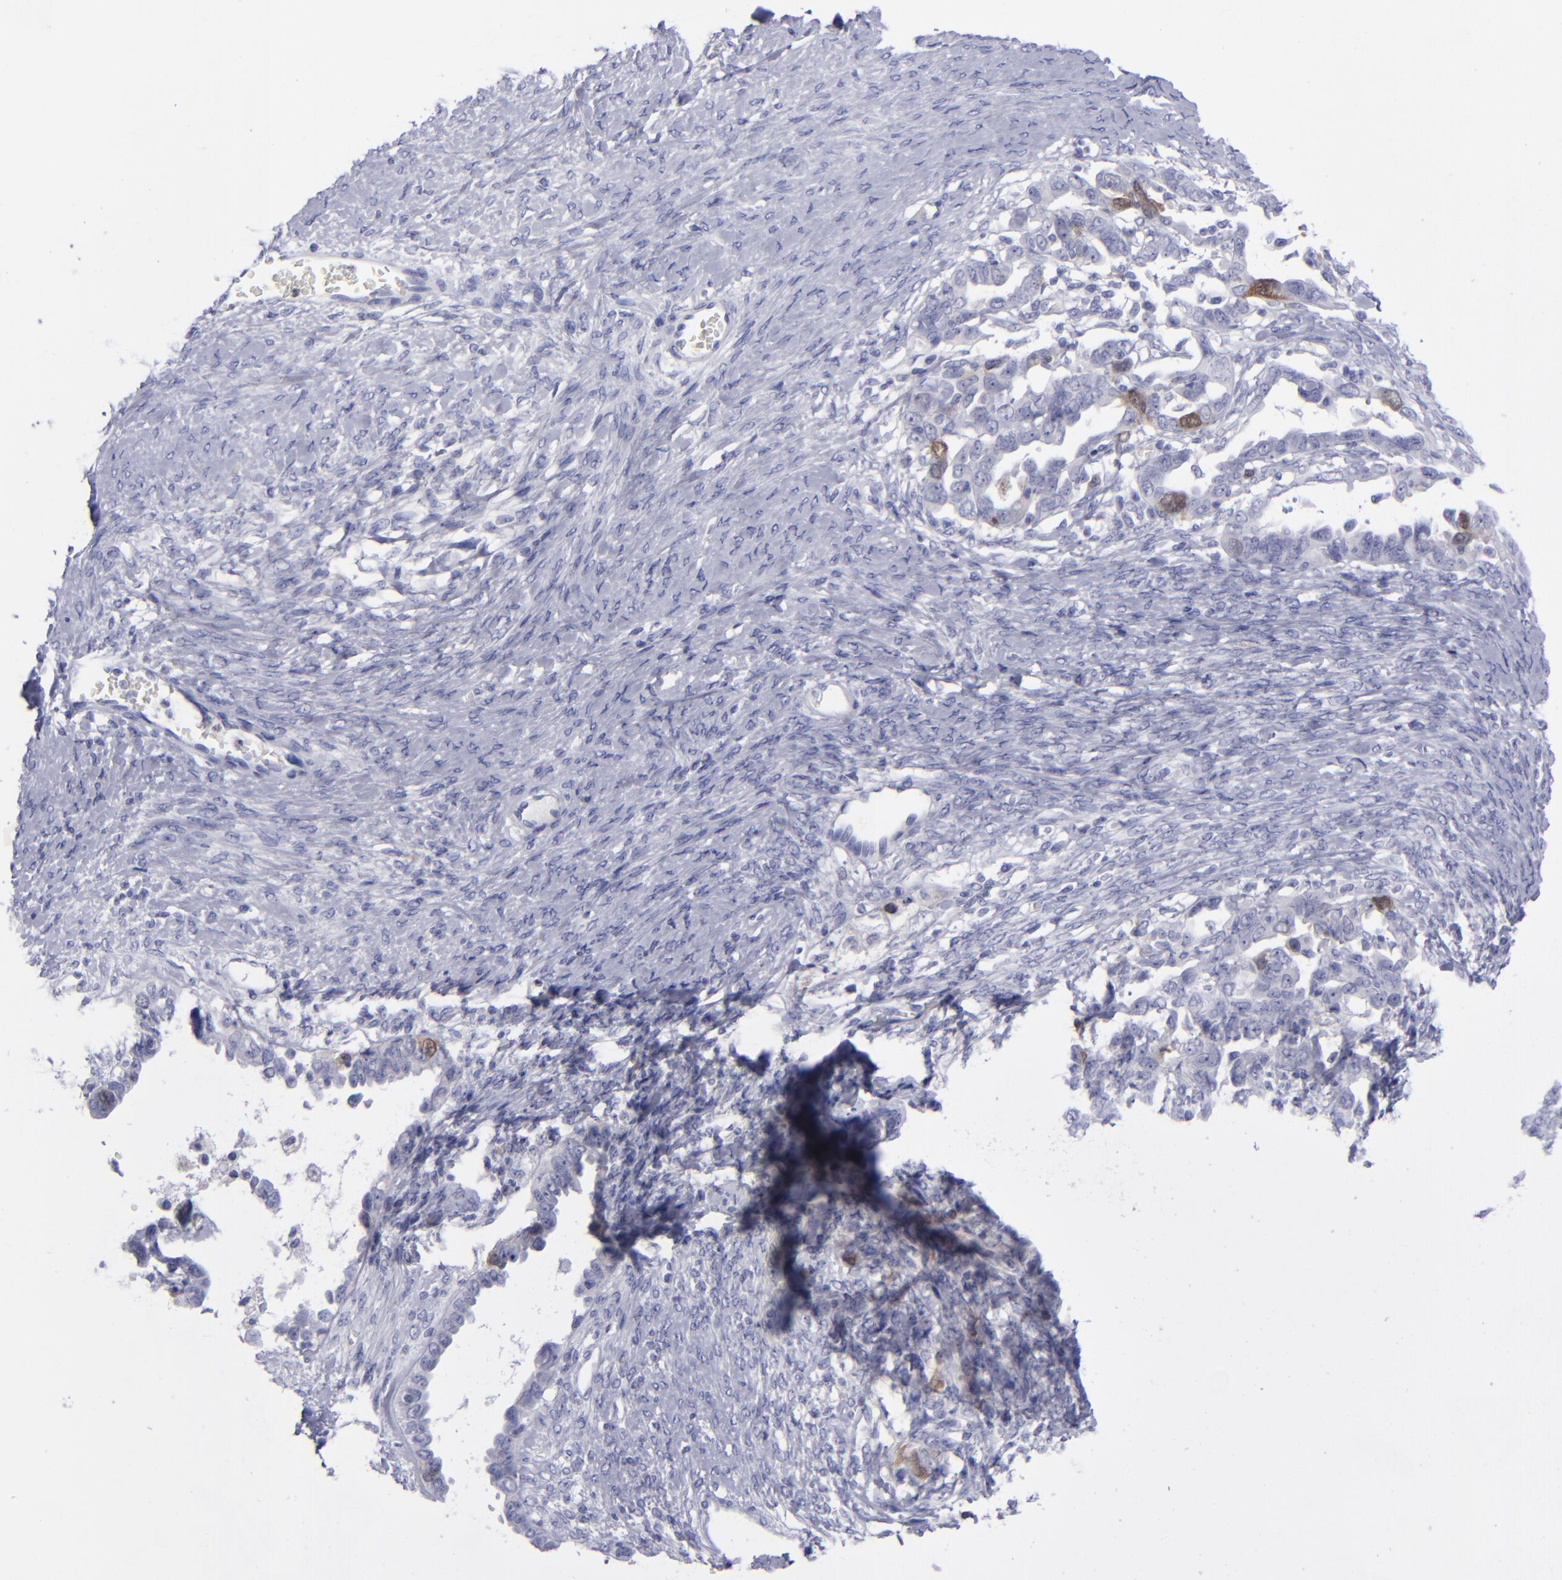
{"staining": {"intensity": "weak", "quantity": "<25%", "location": "cytoplasmic/membranous"}, "tissue": "ovarian cancer", "cell_type": "Tumor cells", "image_type": "cancer", "snomed": [{"axis": "morphology", "description": "Cystadenocarcinoma, serous, NOS"}, {"axis": "topography", "description": "Ovary"}], "caption": "The immunohistochemistry (IHC) micrograph has no significant expression in tumor cells of ovarian cancer (serous cystadenocarcinoma) tissue.", "gene": "AURKA", "patient": {"sex": "female", "age": 69}}